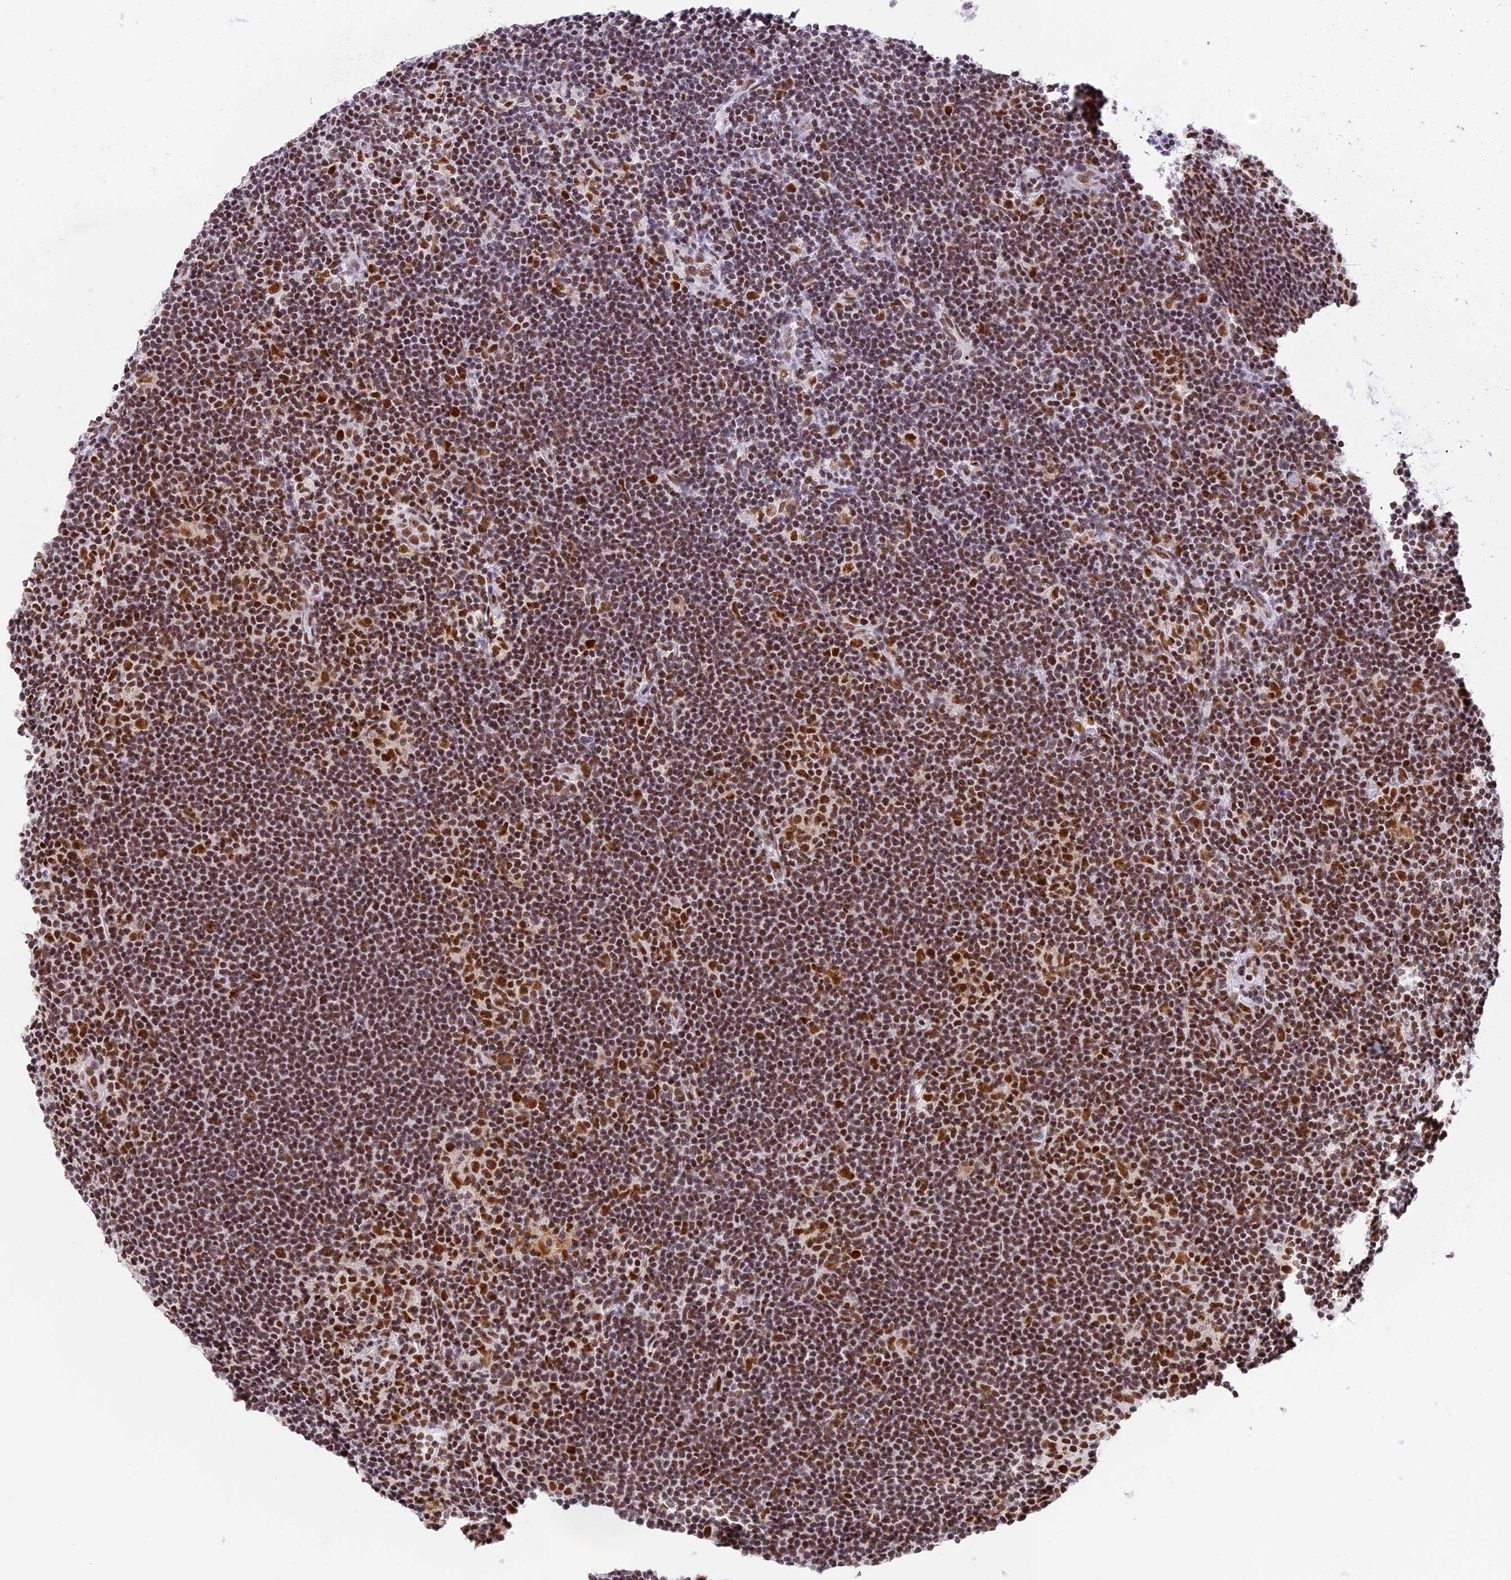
{"staining": {"intensity": "moderate", "quantity": ">75%", "location": "nuclear"}, "tissue": "lymphoma", "cell_type": "Tumor cells", "image_type": "cancer", "snomed": [{"axis": "morphology", "description": "Hodgkin's disease, NOS"}, {"axis": "topography", "description": "Lymph node"}], "caption": "Tumor cells display medium levels of moderate nuclear staining in approximately >75% of cells in human lymphoma.", "gene": "SBNO1", "patient": {"sex": "female", "age": 57}}